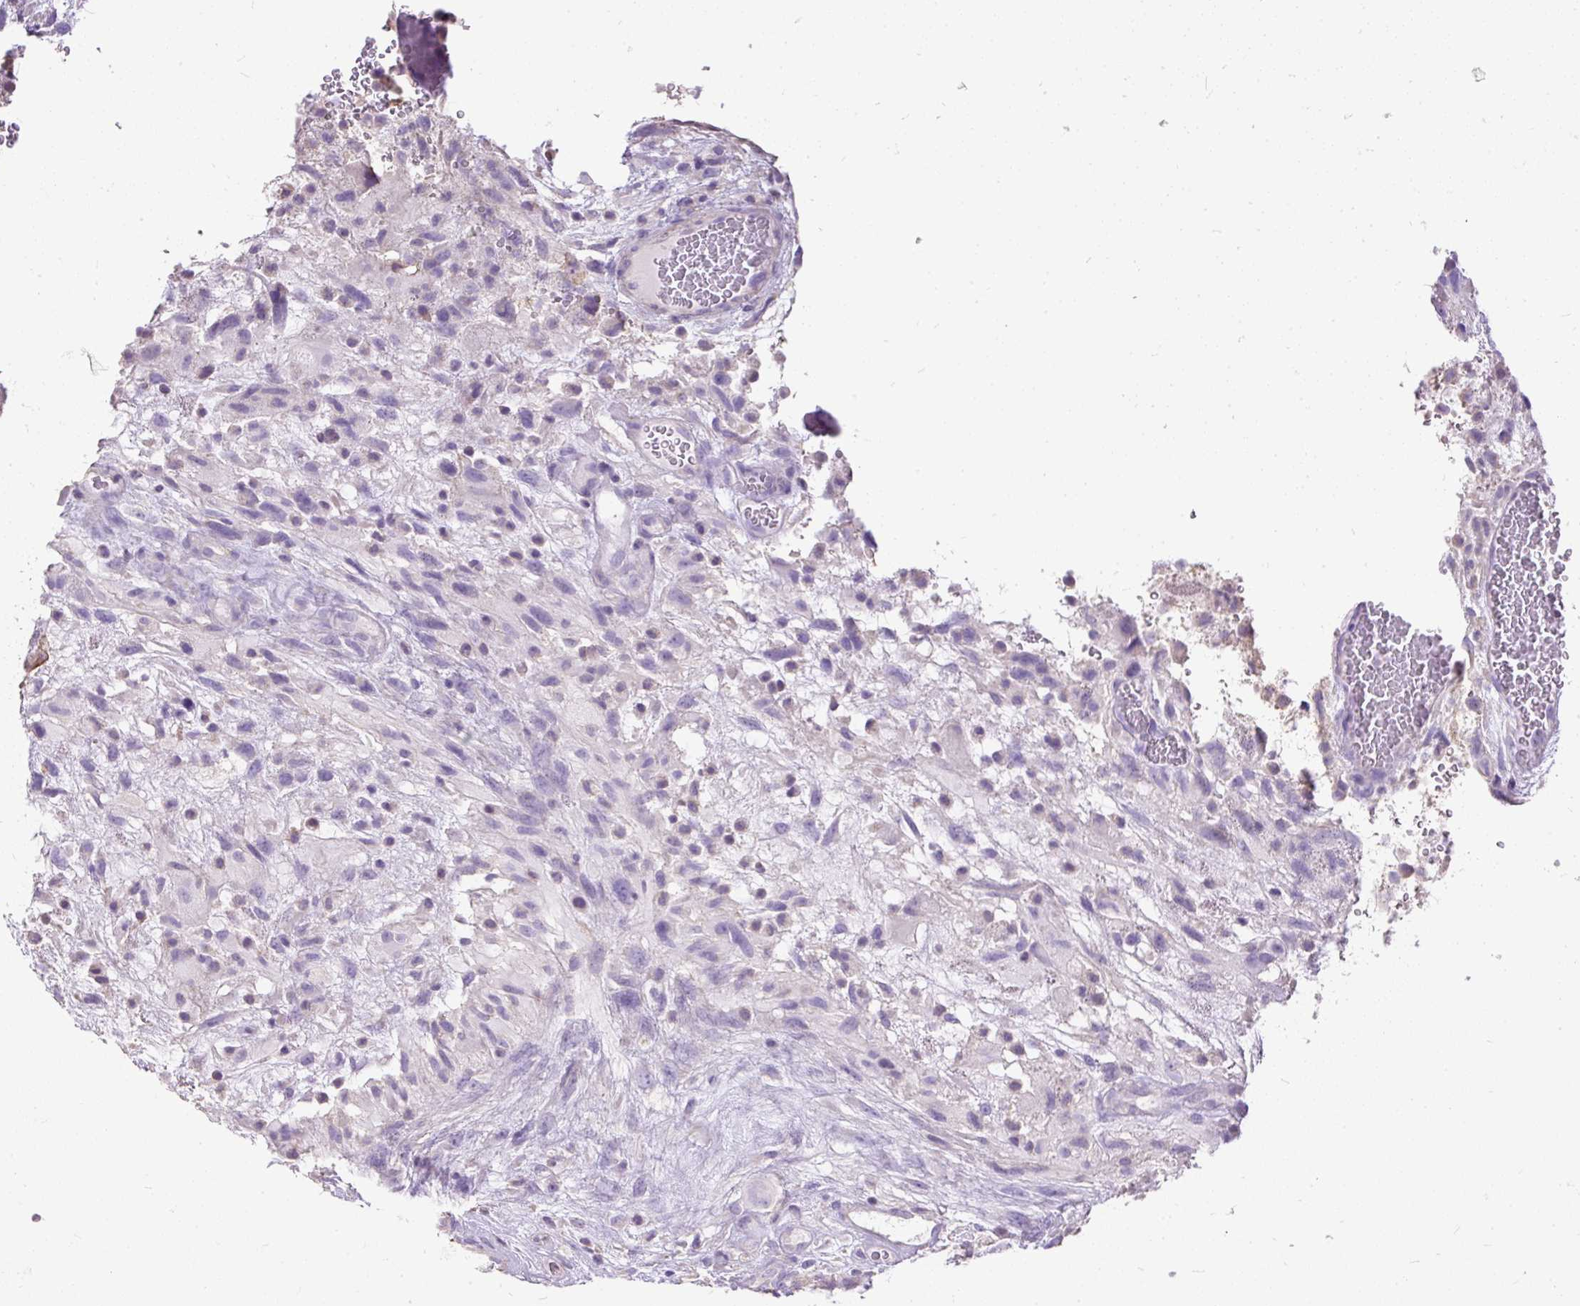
{"staining": {"intensity": "negative", "quantity": "none", "location": "none"}, "tissue": "glioma", "cell_type": "Tumor cells", "image_type": "cancer", "snomed": [{"axis": "morphology", "description": "Glioma, malignant, High grade"}, {"axis": "topography", "description": "Brain"}], "caption": "Micrograph shows no protein expression in tumor cells of glioma tissue.", "gene": "GBX1", "patient": {"sex": "male", "age": 61}}